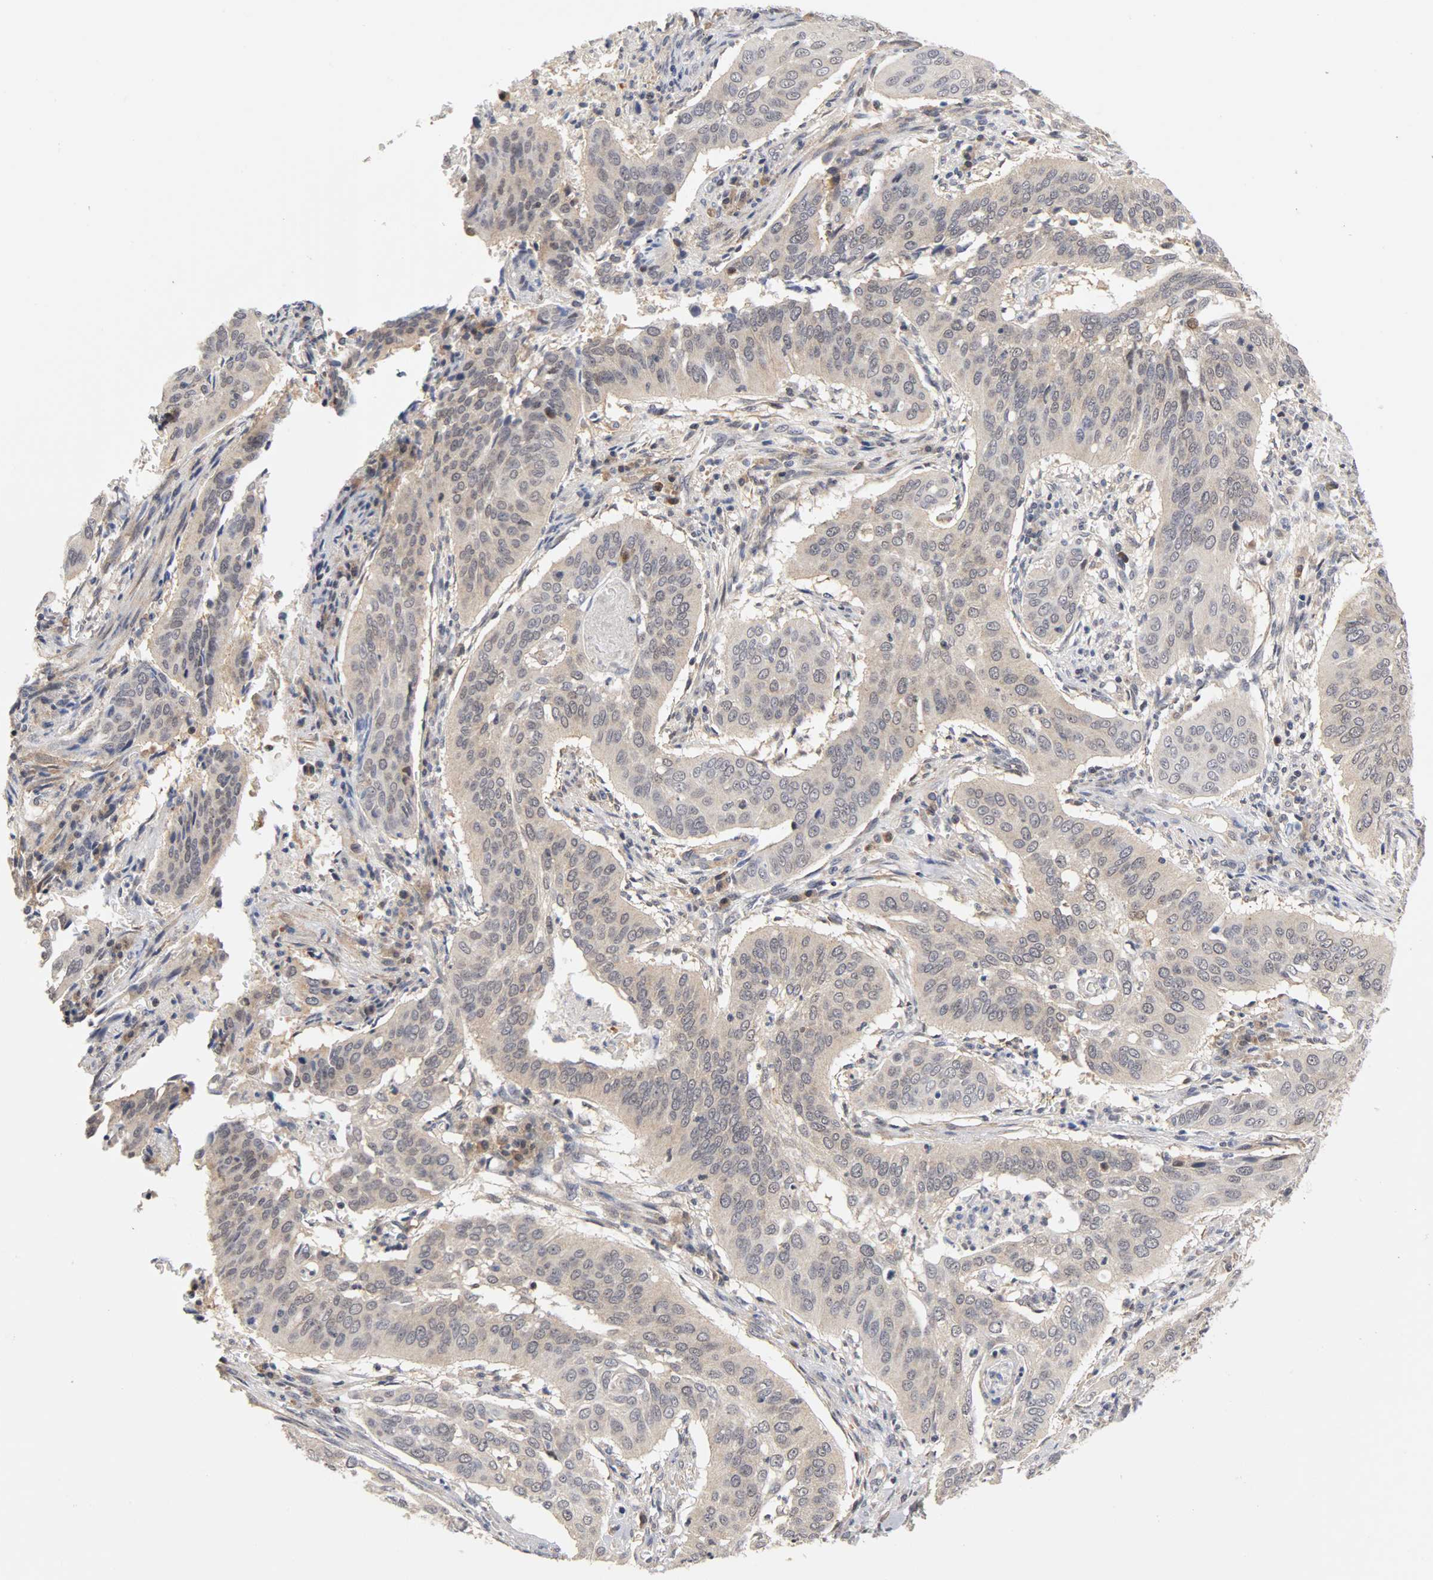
{"staining": {"intensity": "weak", "quantity": "25%-75%", "location": "cytoplasmic/membranous"}, "tissue": "cervical cancer", "cell_type": "Tumor cells", "image_type": "cancer", "snomed": [{"axis": "morphology", "description": "Squamous cell carcinoma, NOS"}, {"axis": "topography", "description": "Cervix"}], "caption": "Tumor cells show low levels of weak cytoplasmic/membranous expression in approximately 25%-75% of cells in human cervical cancer.", "gene": "UBE2M", "patient": {"sex": "female", "age": 39}}